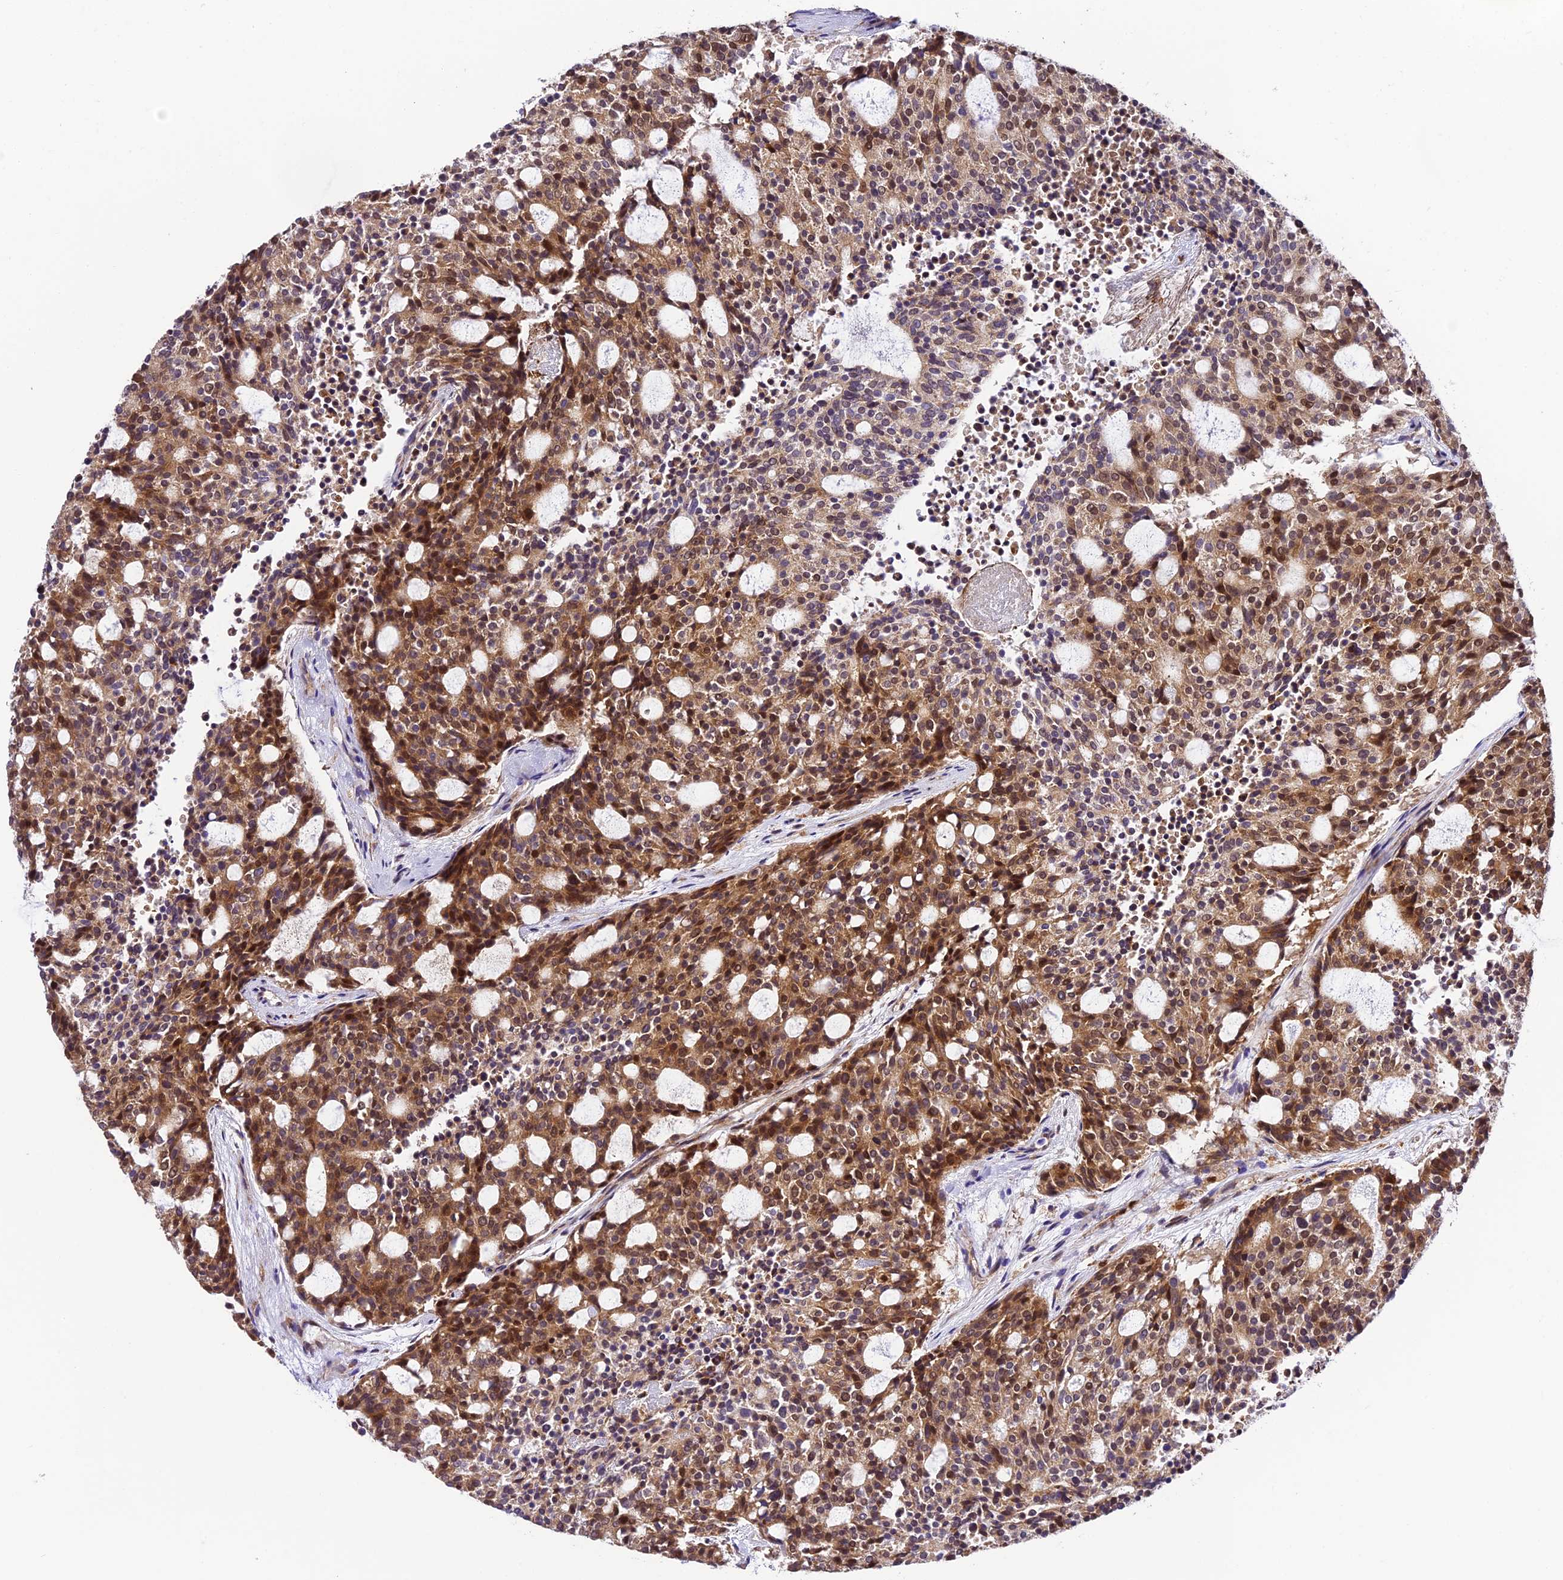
{"staining": {"intensity": "moderate", "quantity": ">75%", "location": "cytoplasmic/membranous,nuclear"}, "tissue": "carcinoid", "cell_type": "Tumor cells", "image_type": "cancer", "snomed": [{"axis": "morphology", "description": "Carcinoid, malignant, NOS"}, {"axis": "topography", "description": "Pancreas"}], "caption": "Immunohistochemical staining of malignant carcinoid demonstrates moderate cytoplasmic/membranous and nuclear protein positivity in about >75% of tumor cells. The staining was performed using DAB to visualize the protein expression in brown, while the nuclei were stained in blue with hematoxylin (Magnification: 20x).", "gene": "TRIM22", "patient": {"sex": "female", "age": 54}}